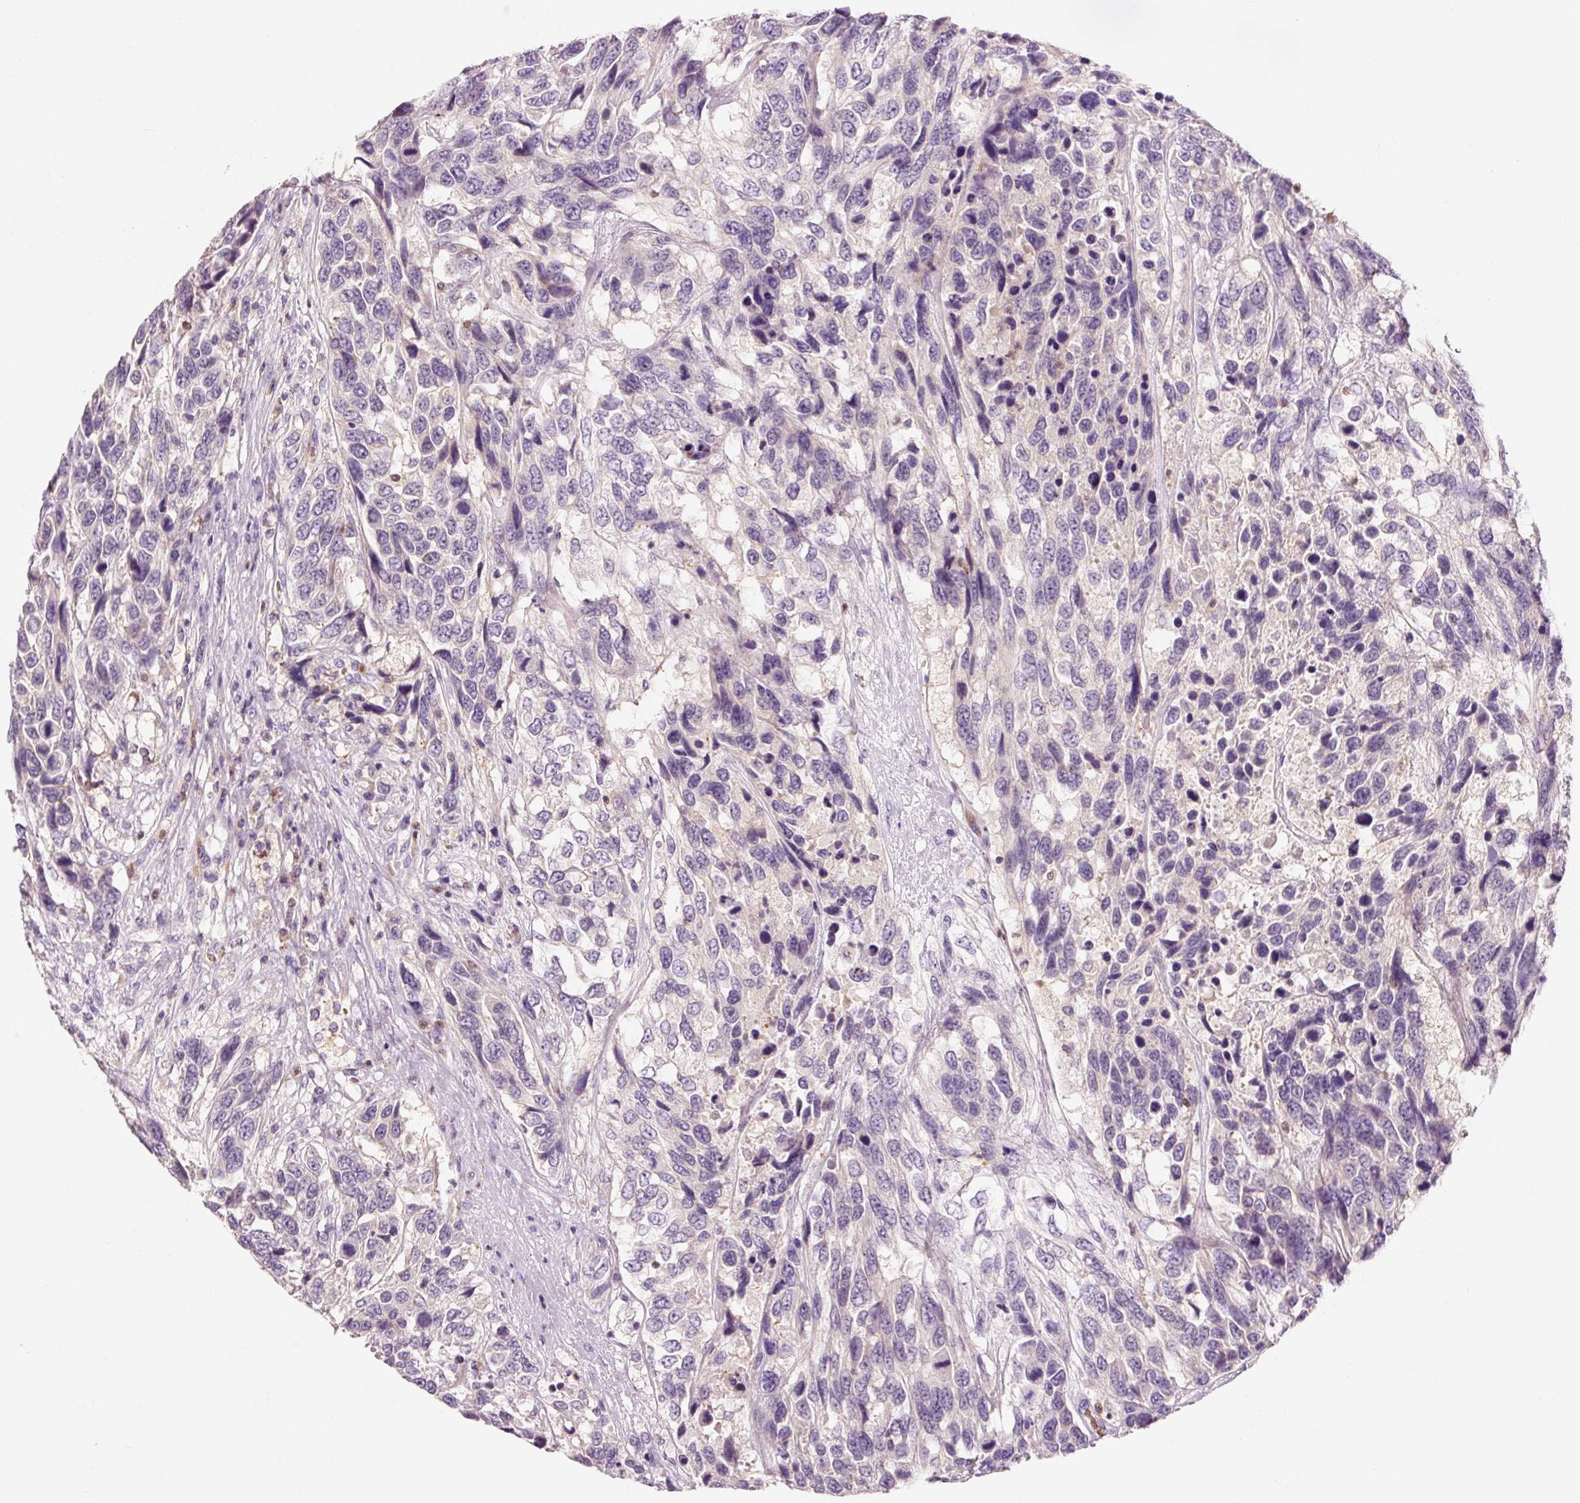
{"staining": {"intensity": "negative", "quantity": "none", "location": "none"}, "tissue": "urothelial cancer", "cell_type": "Tumor cells", "image_type": "cancer", "snomed": [{"axis": "morphology", "description": "Urothelial carcinoma, High grade"}, {"axis": "topography", "description": "Urinary bladder"}], "caption": "The photomicrograph displays no significant positivity in tumor cells of urothelial cancer.", "gene": "OR8K1", "patient": {"sex": "female", "age": 70}}